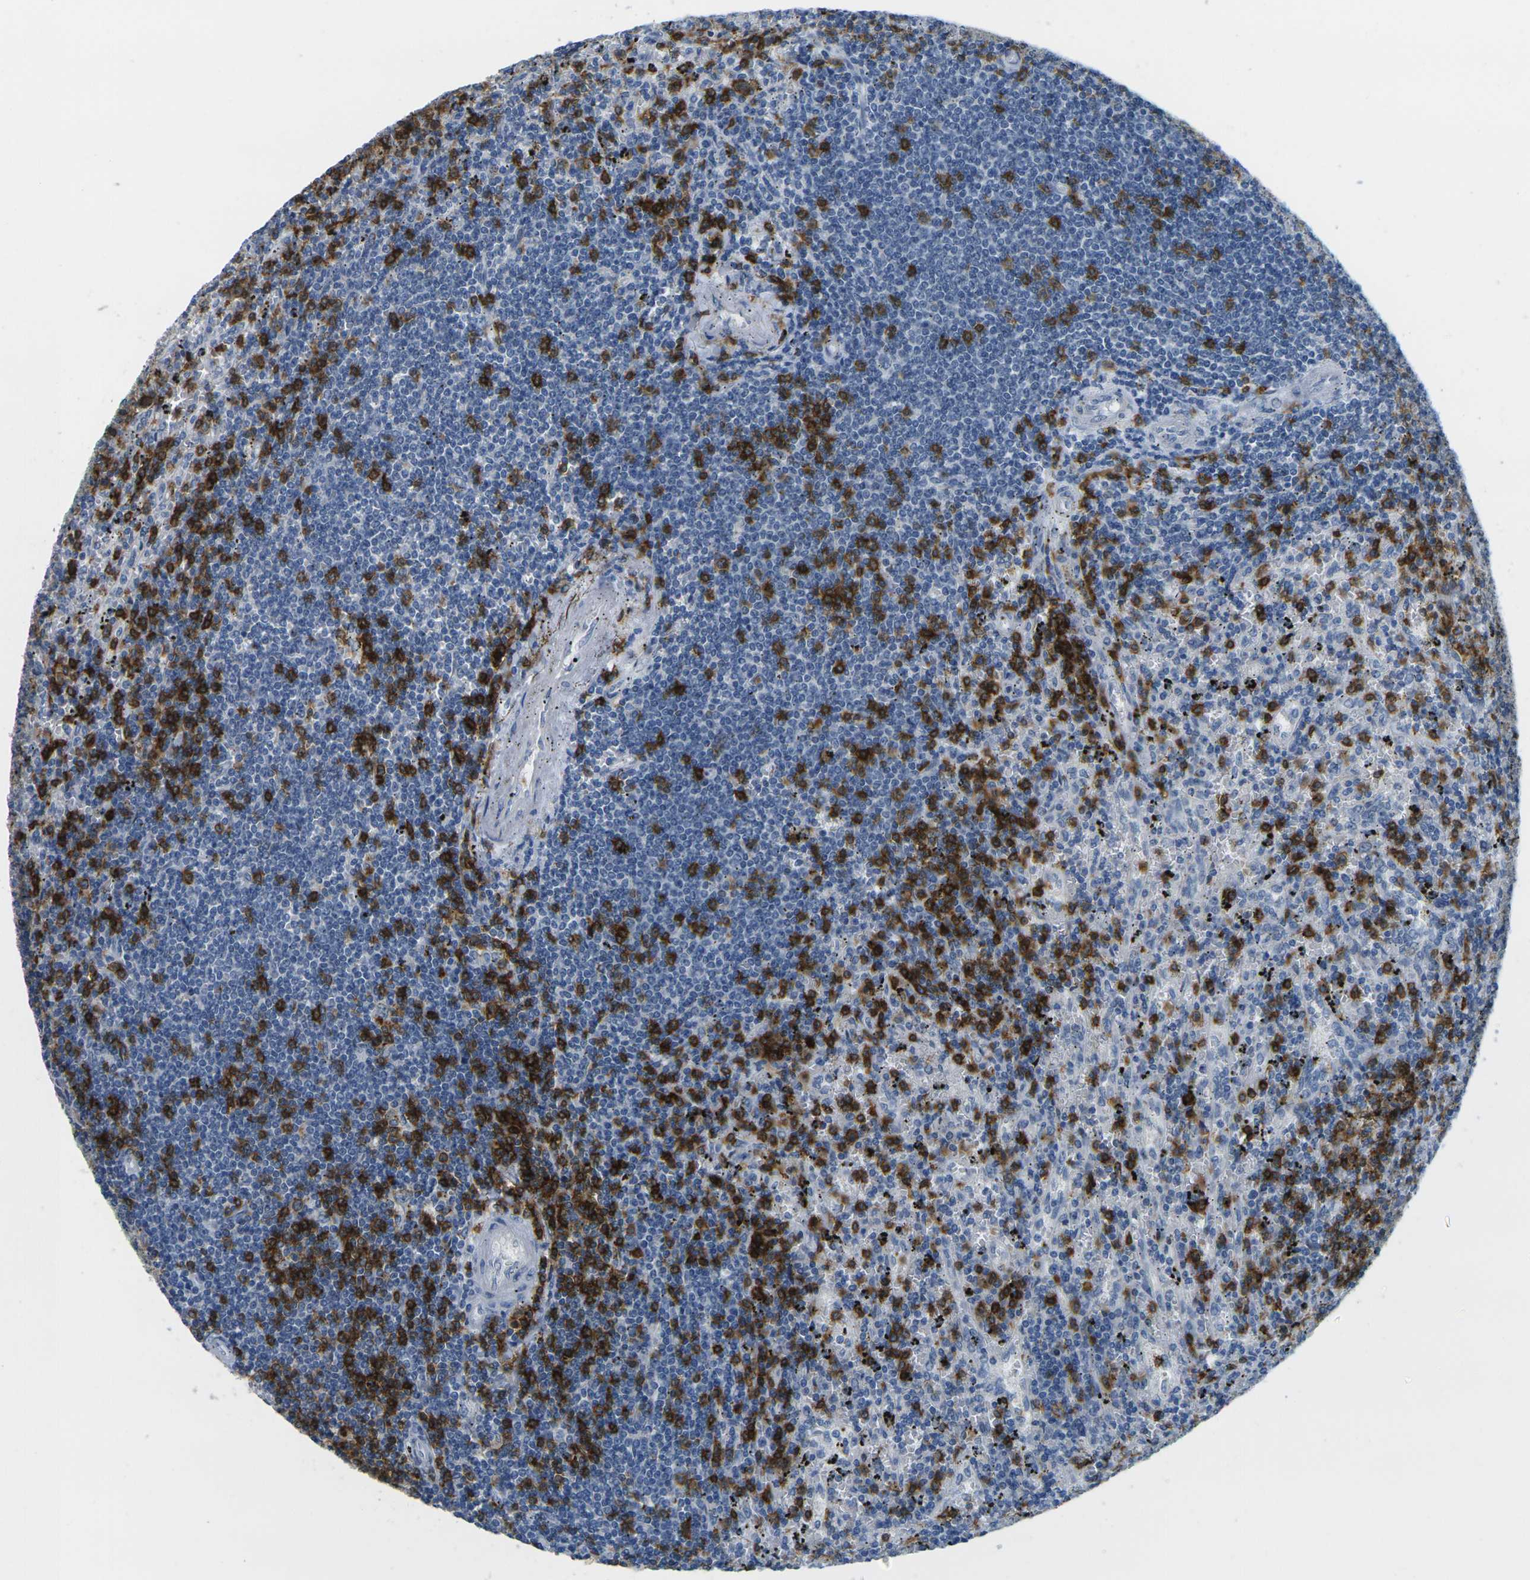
{"staining": {"intensity": "strong", "quantity": "<25%", "location": "cytoplasmic/membranous"}, "tissue": "lymphoma", "cell_type": "Tumor cells", "image_type": "cancer", "snomed": [{"axis": "morphology", "description": "Malignant lymphoma, non-Hodgkin's type, Low grade"}, {"axis": "topography", "description": "Spleen"}], "caption": "IHC staining of malignant lymphoma, non-Hodgkin's type (low-grade), which demonstrates medium levels of strong cytoplasmic/membranous positivity in approximately <25% of tumor cells indicating strong cytoplasmic/membranous protein expression. The staining was performed using DAB (3,3'-diaminobenzidine) (brown) for protein detection and nuclei were counterstained in hematoxylin (blue).", "gene": "CD3D", "patient": {"sex": "male", "age": 76}}